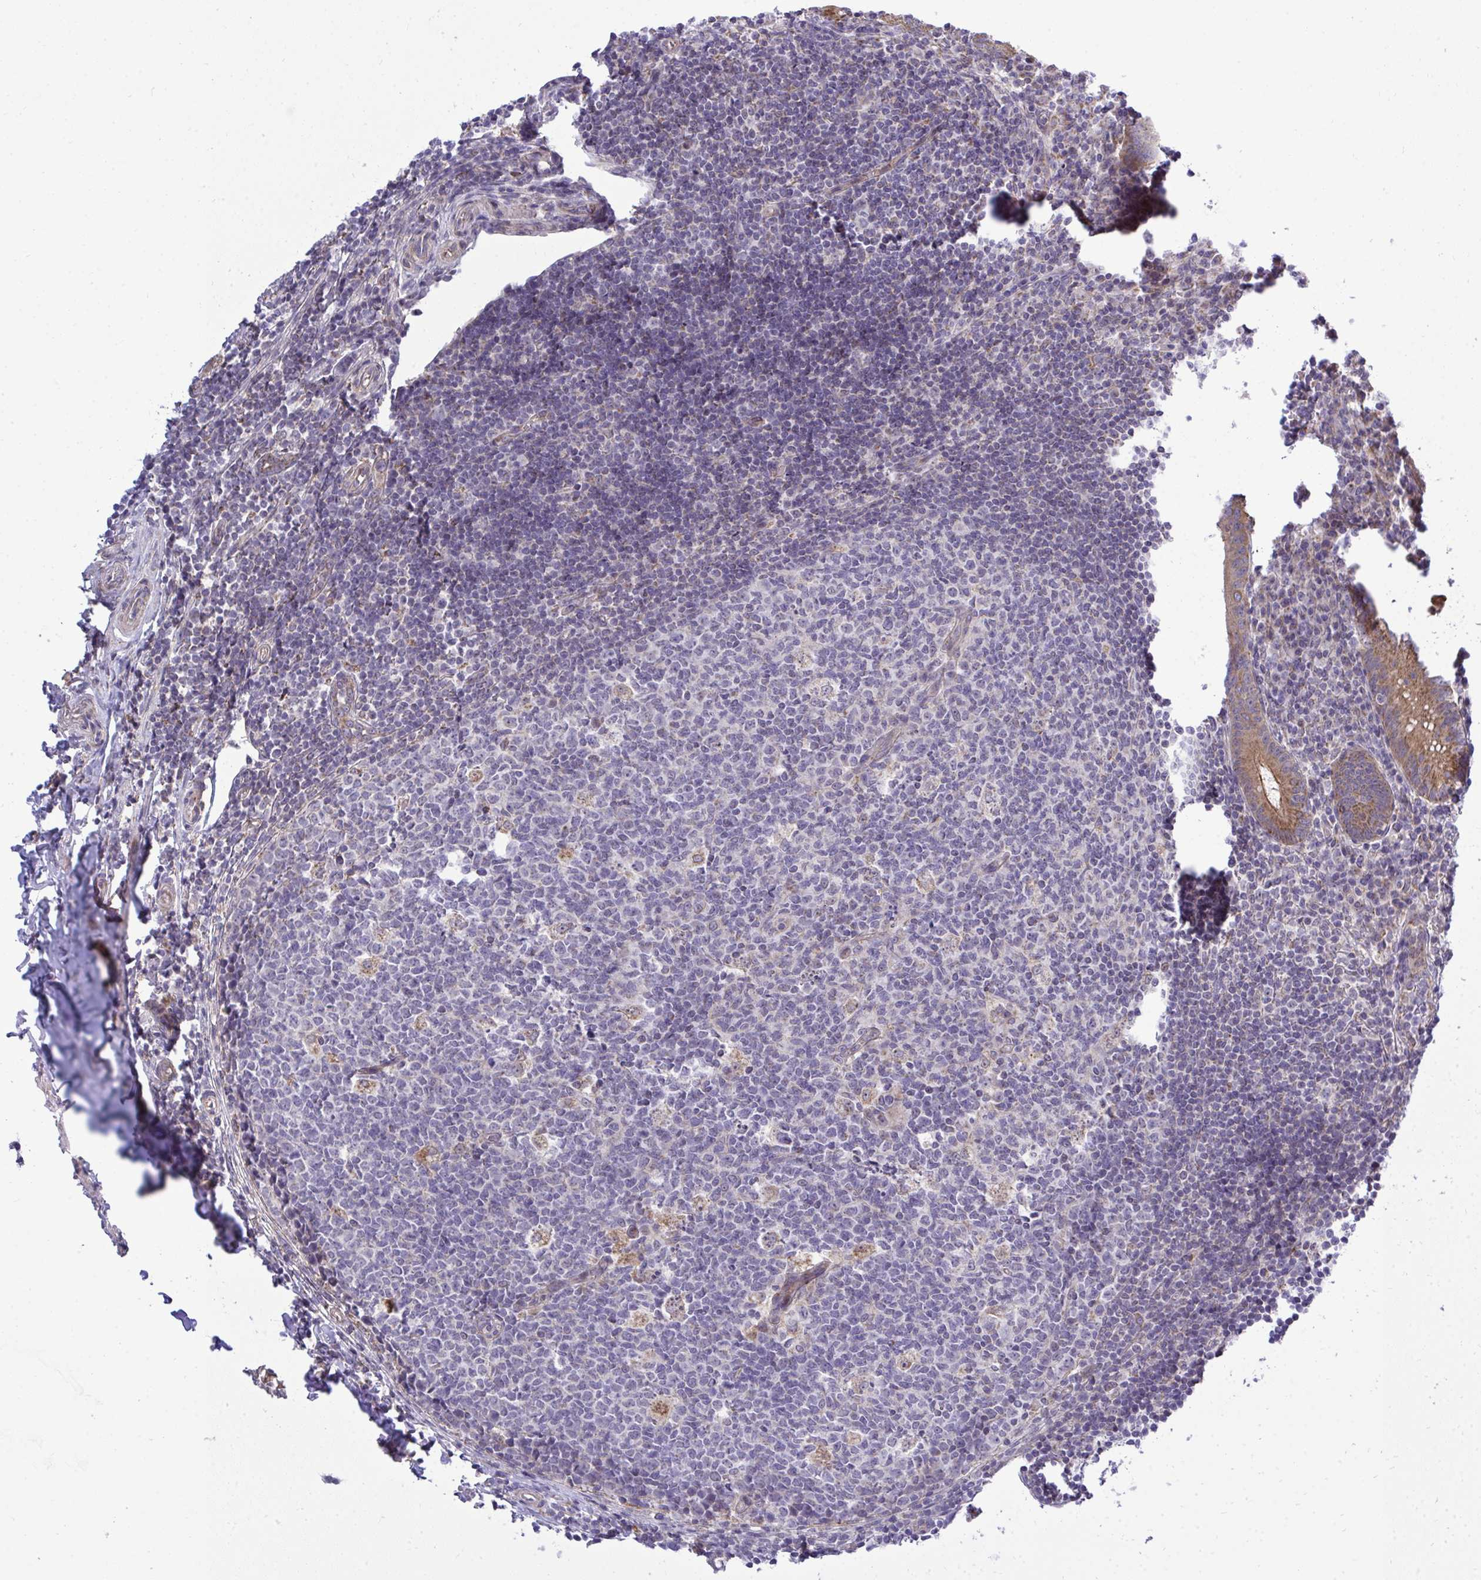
{"staining": {"intensity": "moderate", "quantity": ">75%", "location": "cytoplasmic/membranous"}, "tissue": "appendix", "cell_type": "Glandular cells", "image_type": "normal", "snomed": [{"axis": "morphology", "description": "Normal tissue, NOS"}, {"axis": "topography", "description": "Appendix"}], "caption": "Protein positivity by IHC demonstrates moderate cytoplasmic/membranous staining in about >75% of glandular cells in normal appendix.", "gene": "XAF1", "patient": {"sex": "male", "age": 18}}